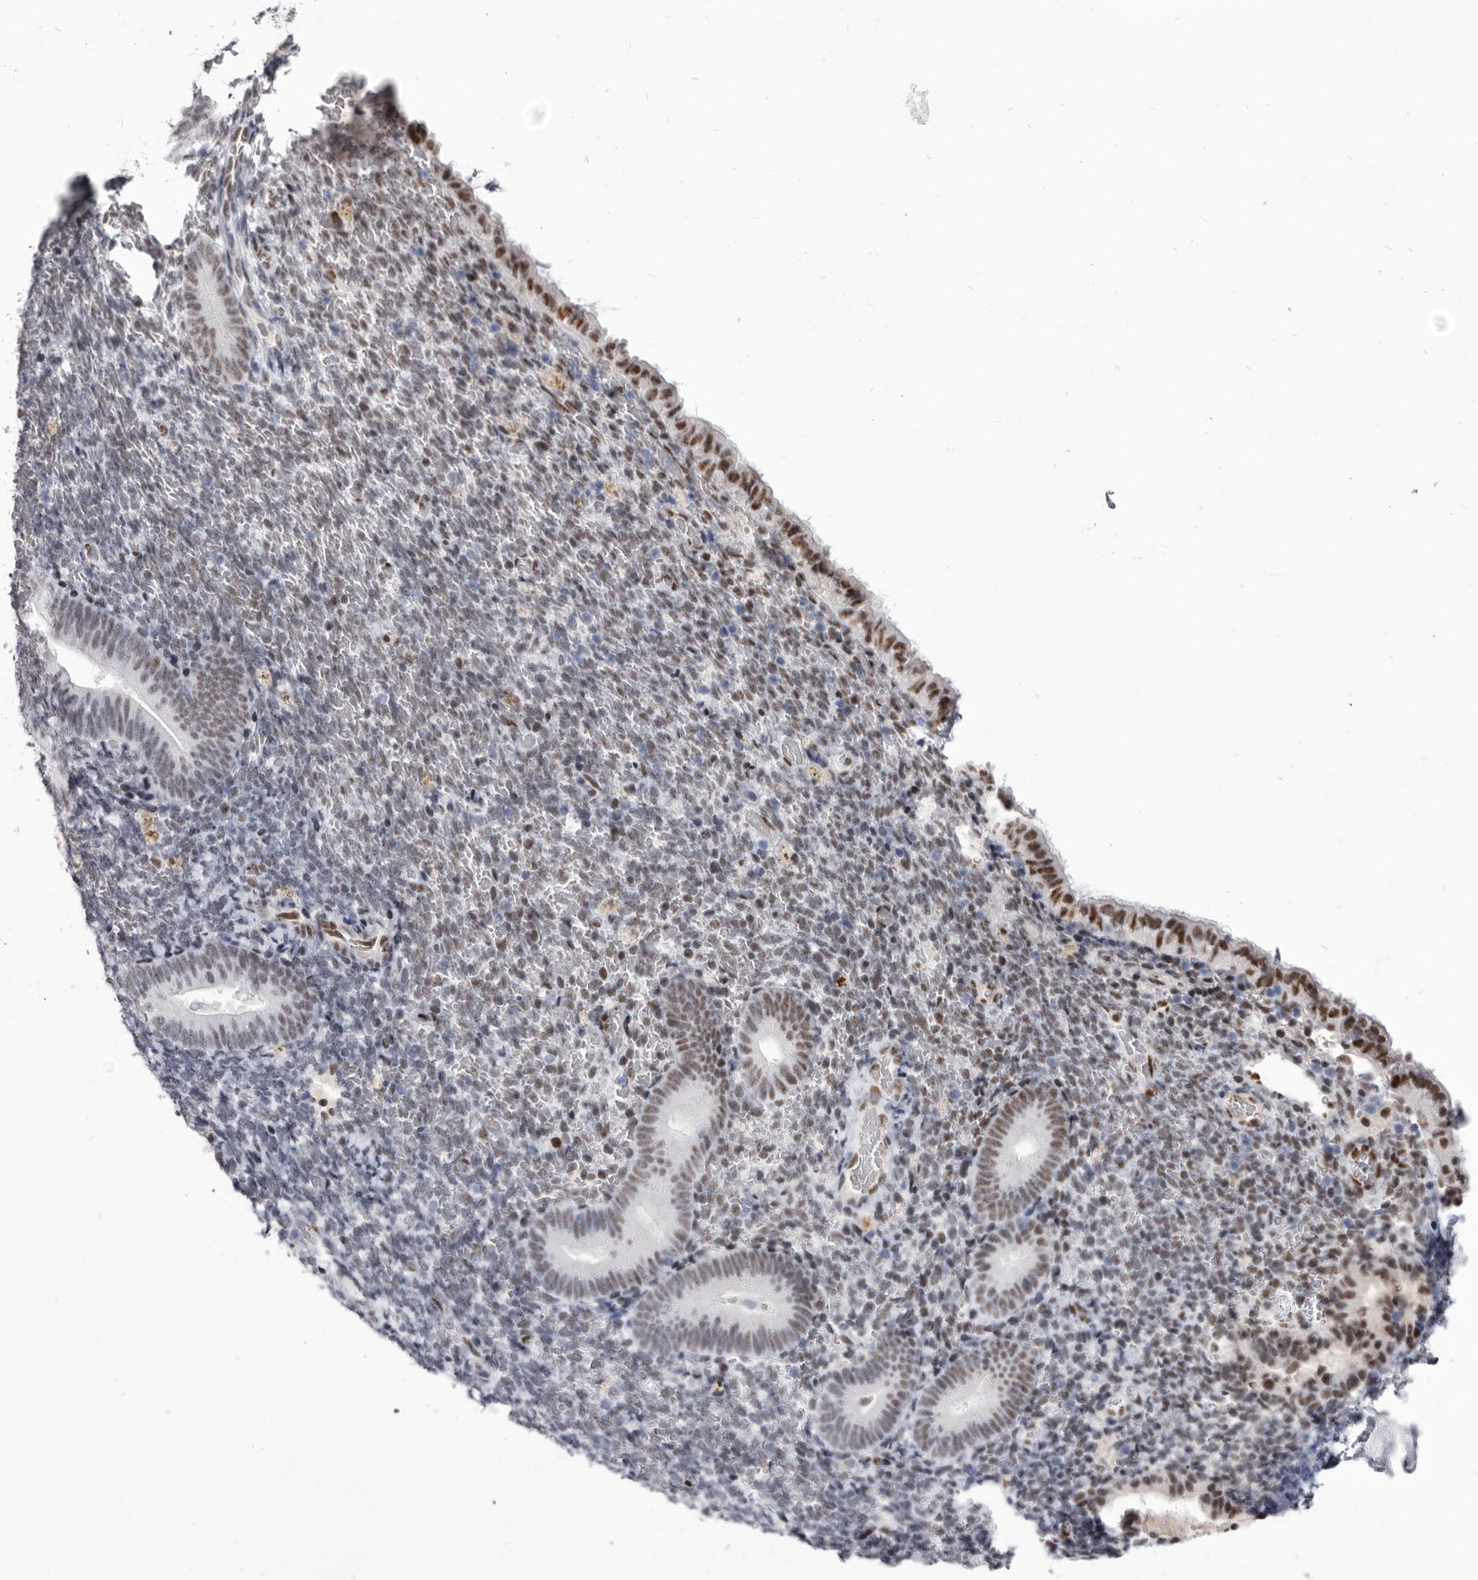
{"staining": {"intensity": "weak", "quantity": "<25%", "location": "nuclear"}, "tissue": "endometrium", "cell_type": "Cells in endometrial stroma", "image_type": "normal", "snomed": [{"axis": "morphology", "description": "Normal tissue, NOS"}, {"axis": "topography", "description": "Endometrium"}], "caption": "High magnification brightfield microscopy of normal endometrium stained with DAB (brown) and counterstained with hematoxylin (blue): cells in endometrial stroma show no significant expression.", "gene": "ZNF326", "patient": {"sex": "female", "age": 51}}